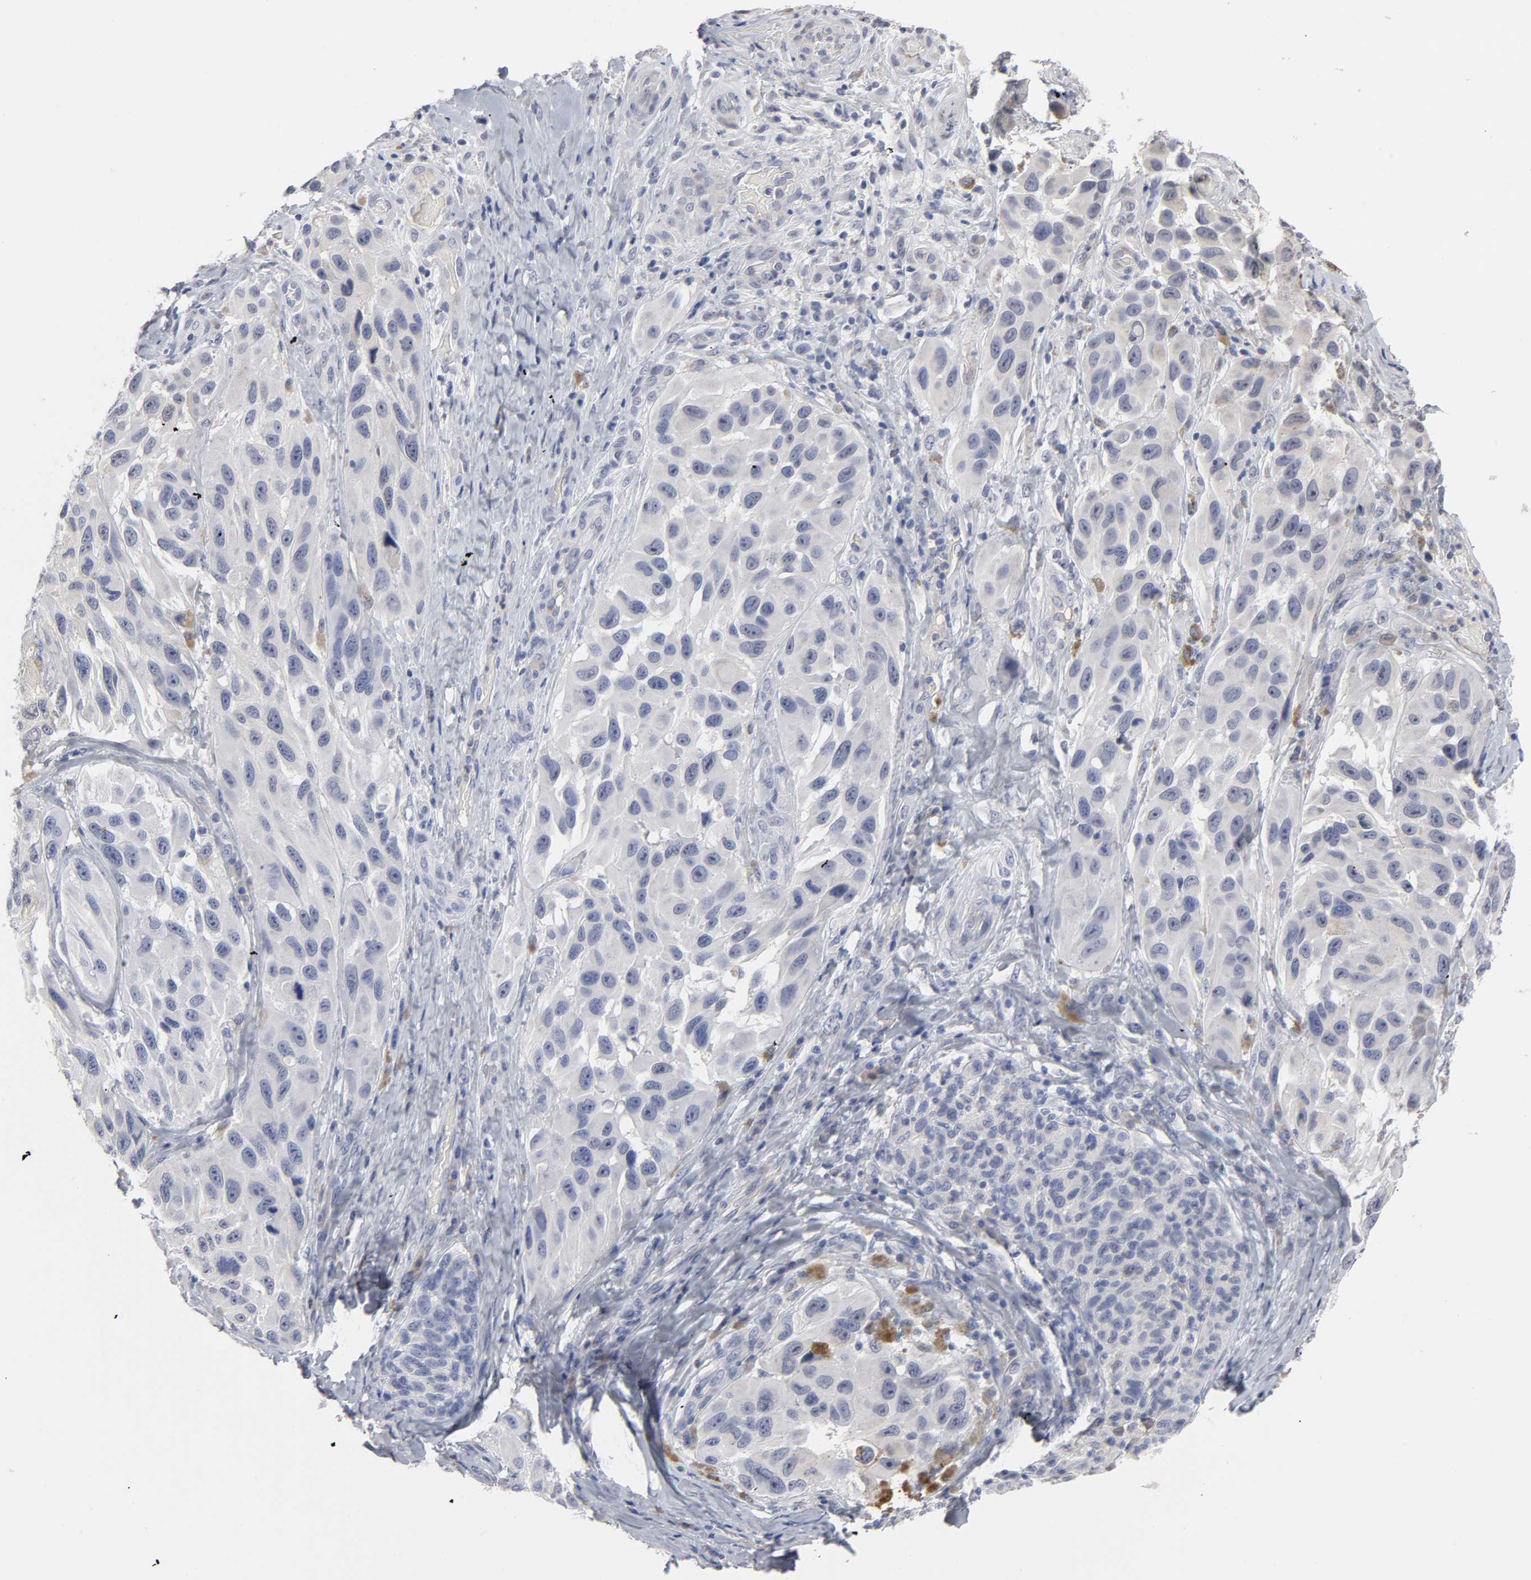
{"staining": {"intensity": "weak", "quantity": "<25%", "location": "cytoplasmic/membranous"}, "tissue": "melanoma", "cell_type": "Tumor cells", "image_type": "cancer", "snomed": [{"axis": "morphology", "description": "Malignant melanoma, NOS"}, {"axis": "topography", "description": "Skin"}], "caption": "Tumor cells show no significant protein staining in melanoma.", "gene": "HNF4A", "patient": {"sex": "female", "age": 73}}